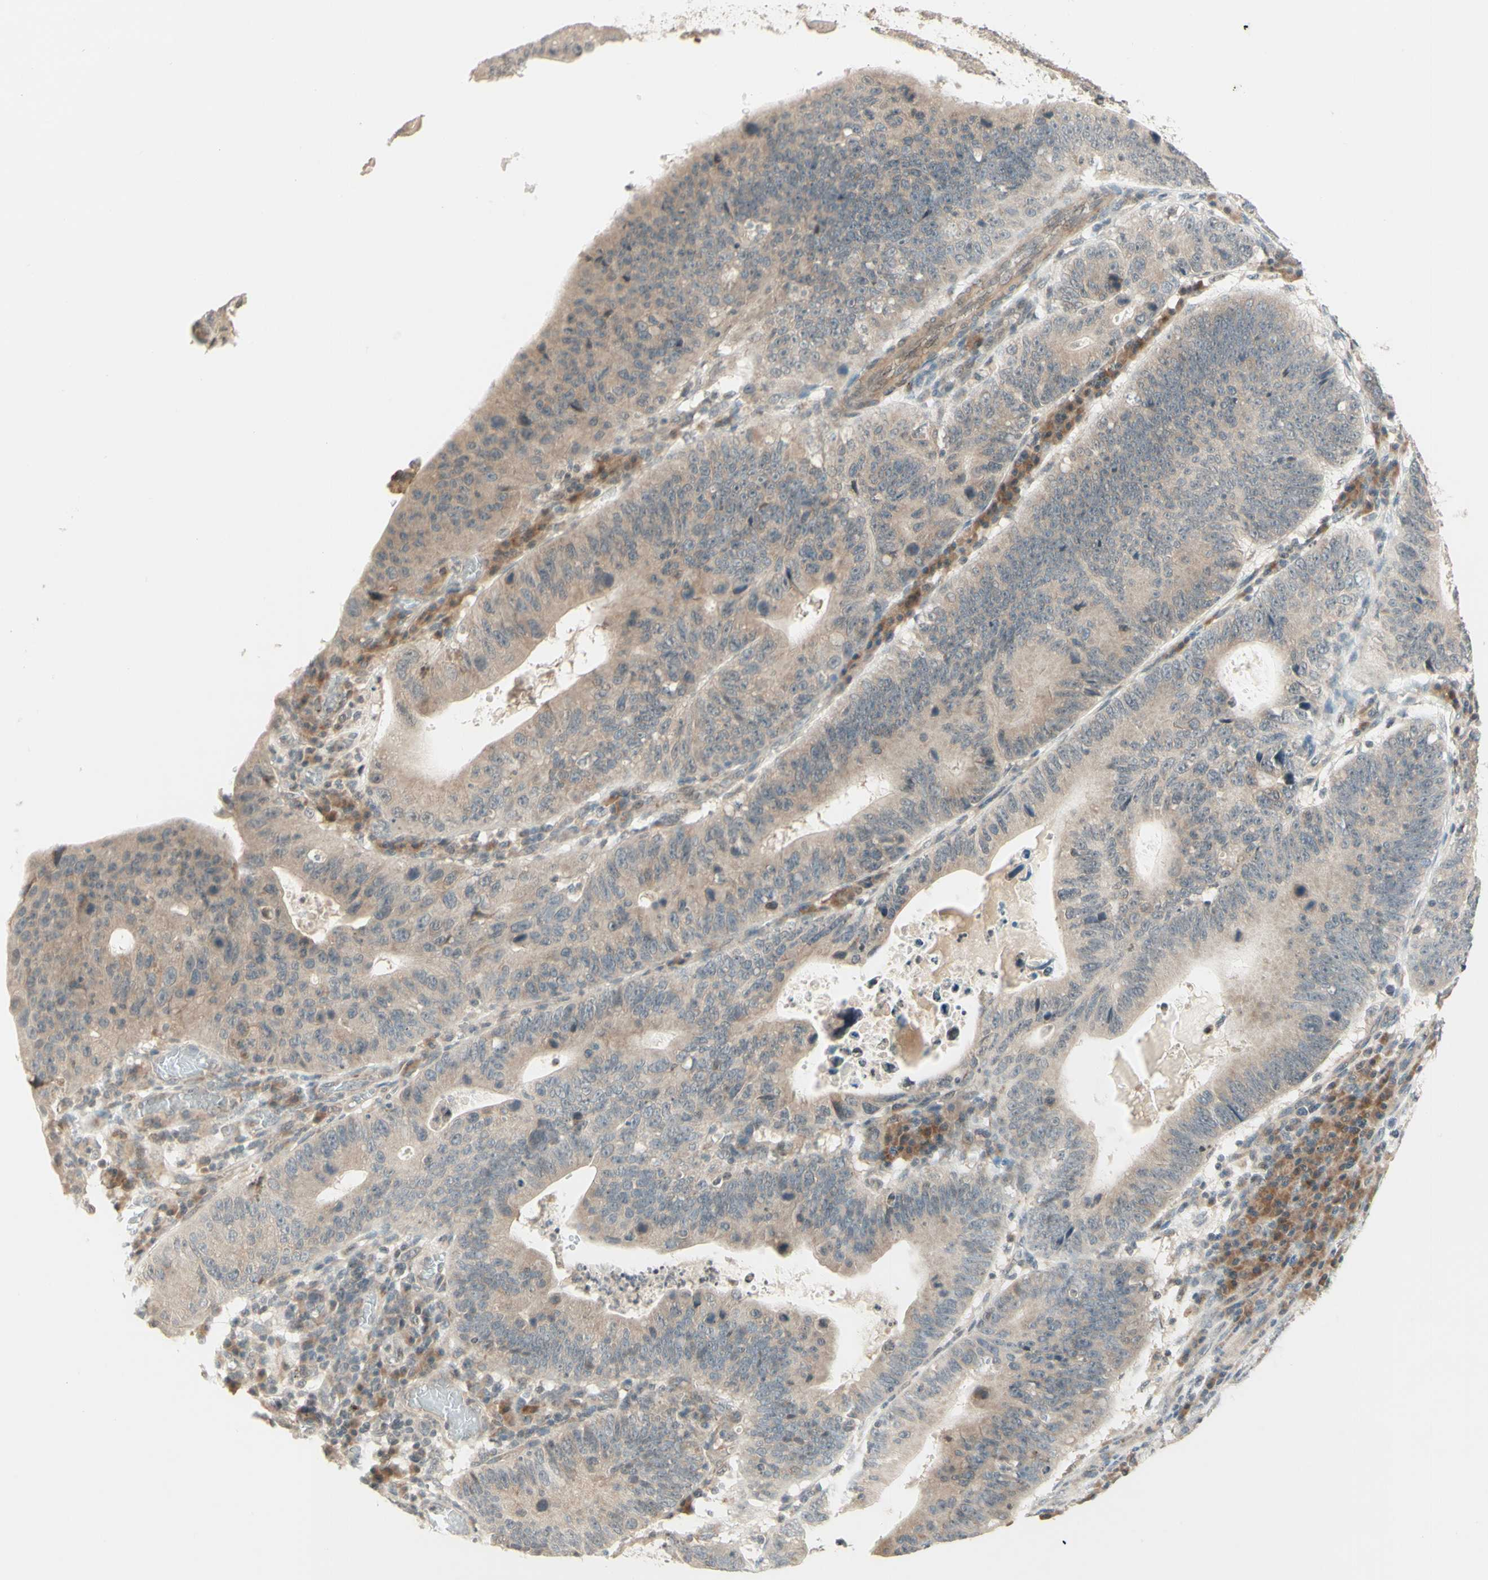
{"staining": {"intensity": "weak", "quantity": ">75%", "location": "cytoplasmic/membranous"}, "tissue": "stomach cancer", "cell_type": "Tumor cells", "image_type": "cancer", "snomed": [{"axis": "morphology", "description": "Adenocarcinoma, NOS"}, {"axis": "topography", "description": "Stomach"}], "caption": "A brown stain highlights weak cytoplasmic/membranous expression of a protein in human adenocarcinoma (stomach) tumor cells.", "gene": "ZW10", "patient": {"sex": "male", "age": 59}}